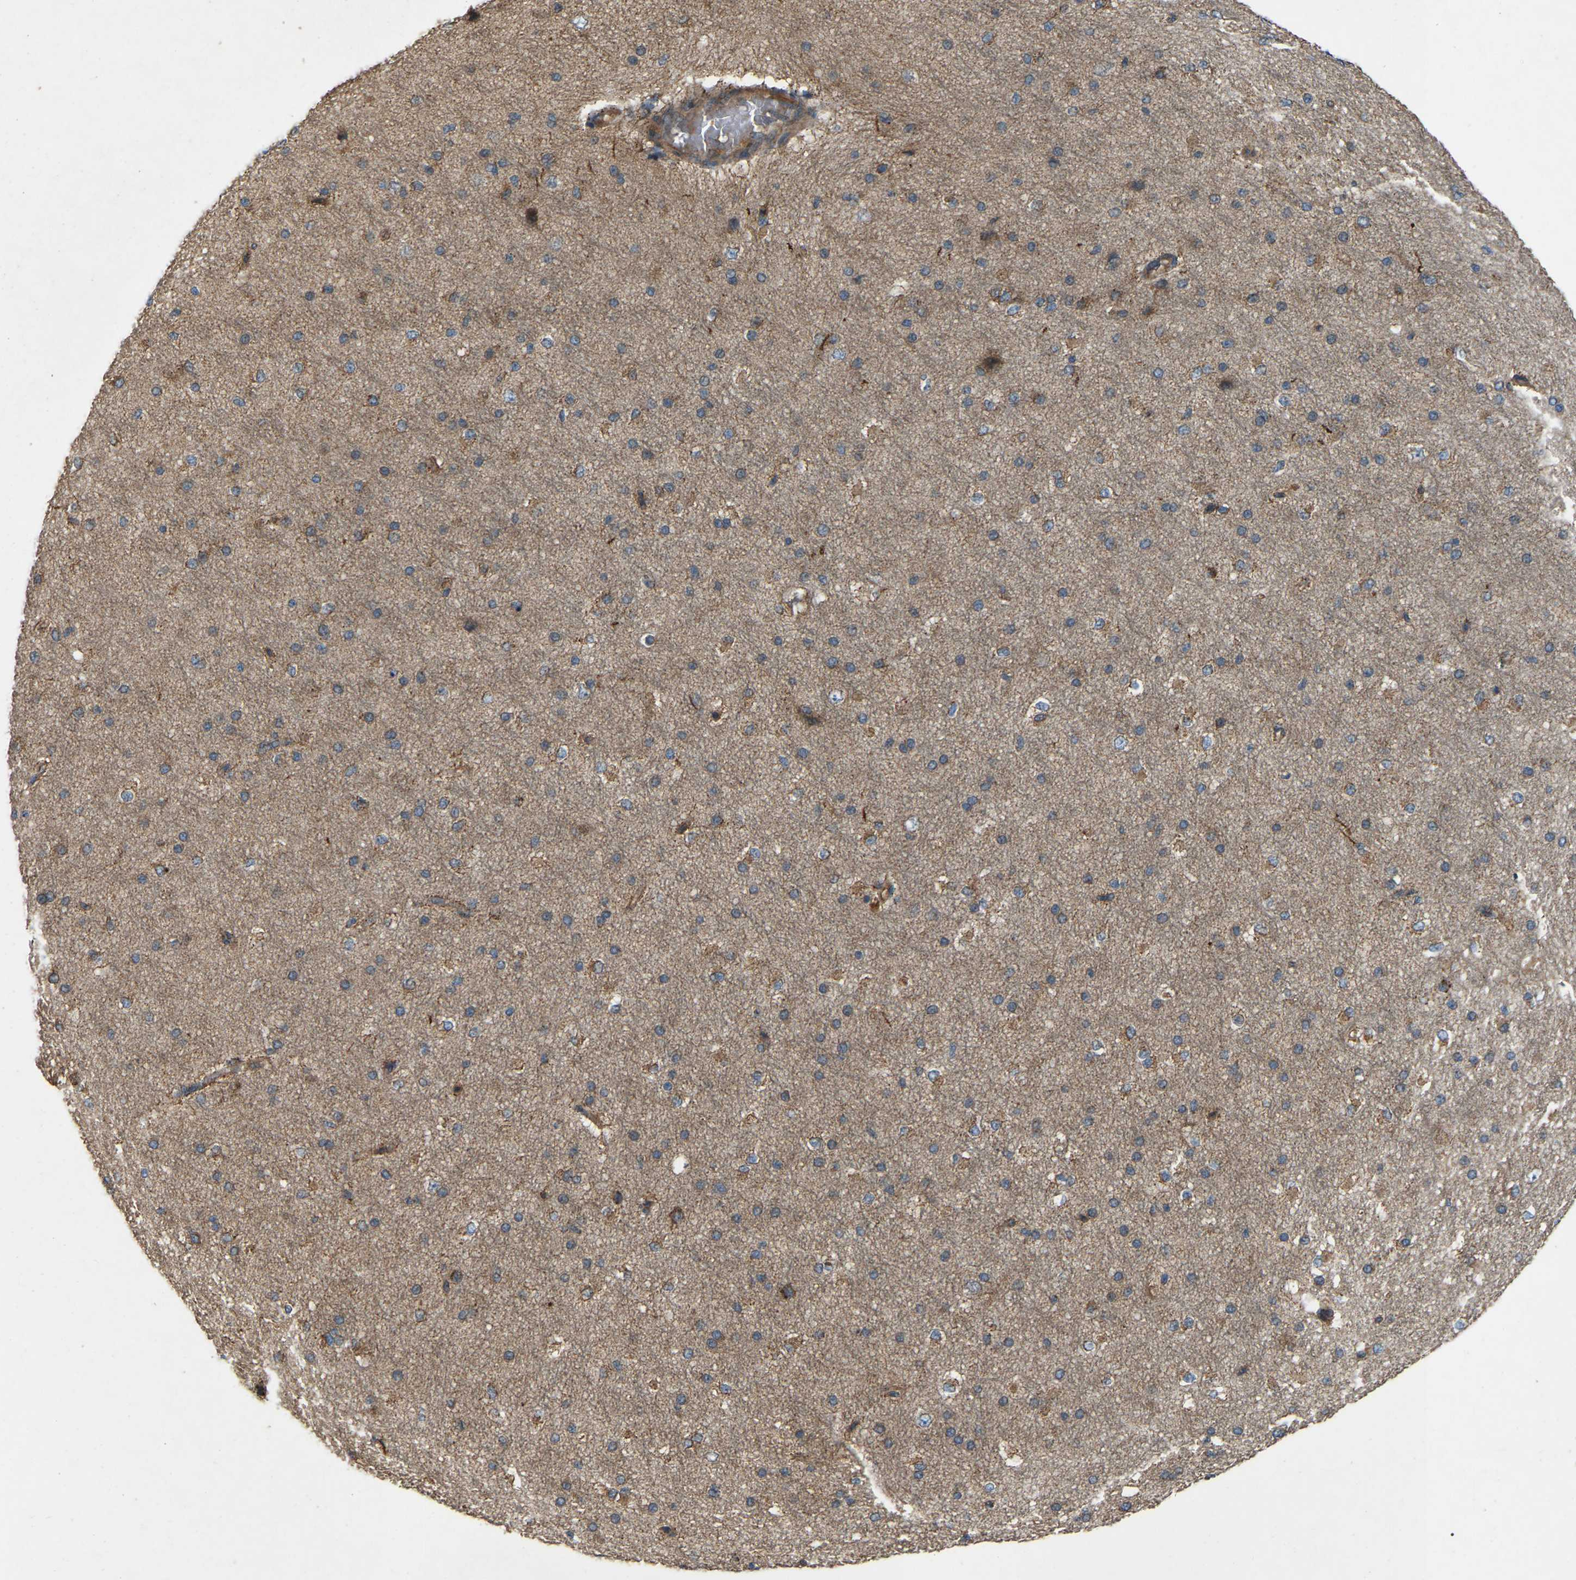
{"staining": {"intensity": "moderate", "quantity": ">75%", "location": "cytoplasmic/membranous"}, "tissue": "cerebral cortex", "cell_type": "Endothelial cells", "image_type": "normal", "snomed": [{"axis": "morphology", "description": "Normal tissue, NOS"}, {"axis": "morphology", "description": "Developmental malformation"}, {"axis": "topography", "description": "Cerebral cortex"}], "caption": "Moderate cytoplasmic/membranous staining for a protein is identified in approximately >75% of endothelial cells of normal cerebral cortex using immunohistochemistry (IHC).", "gene": "SAMD9L", "patient": {"sex": "female", "age": 30}}